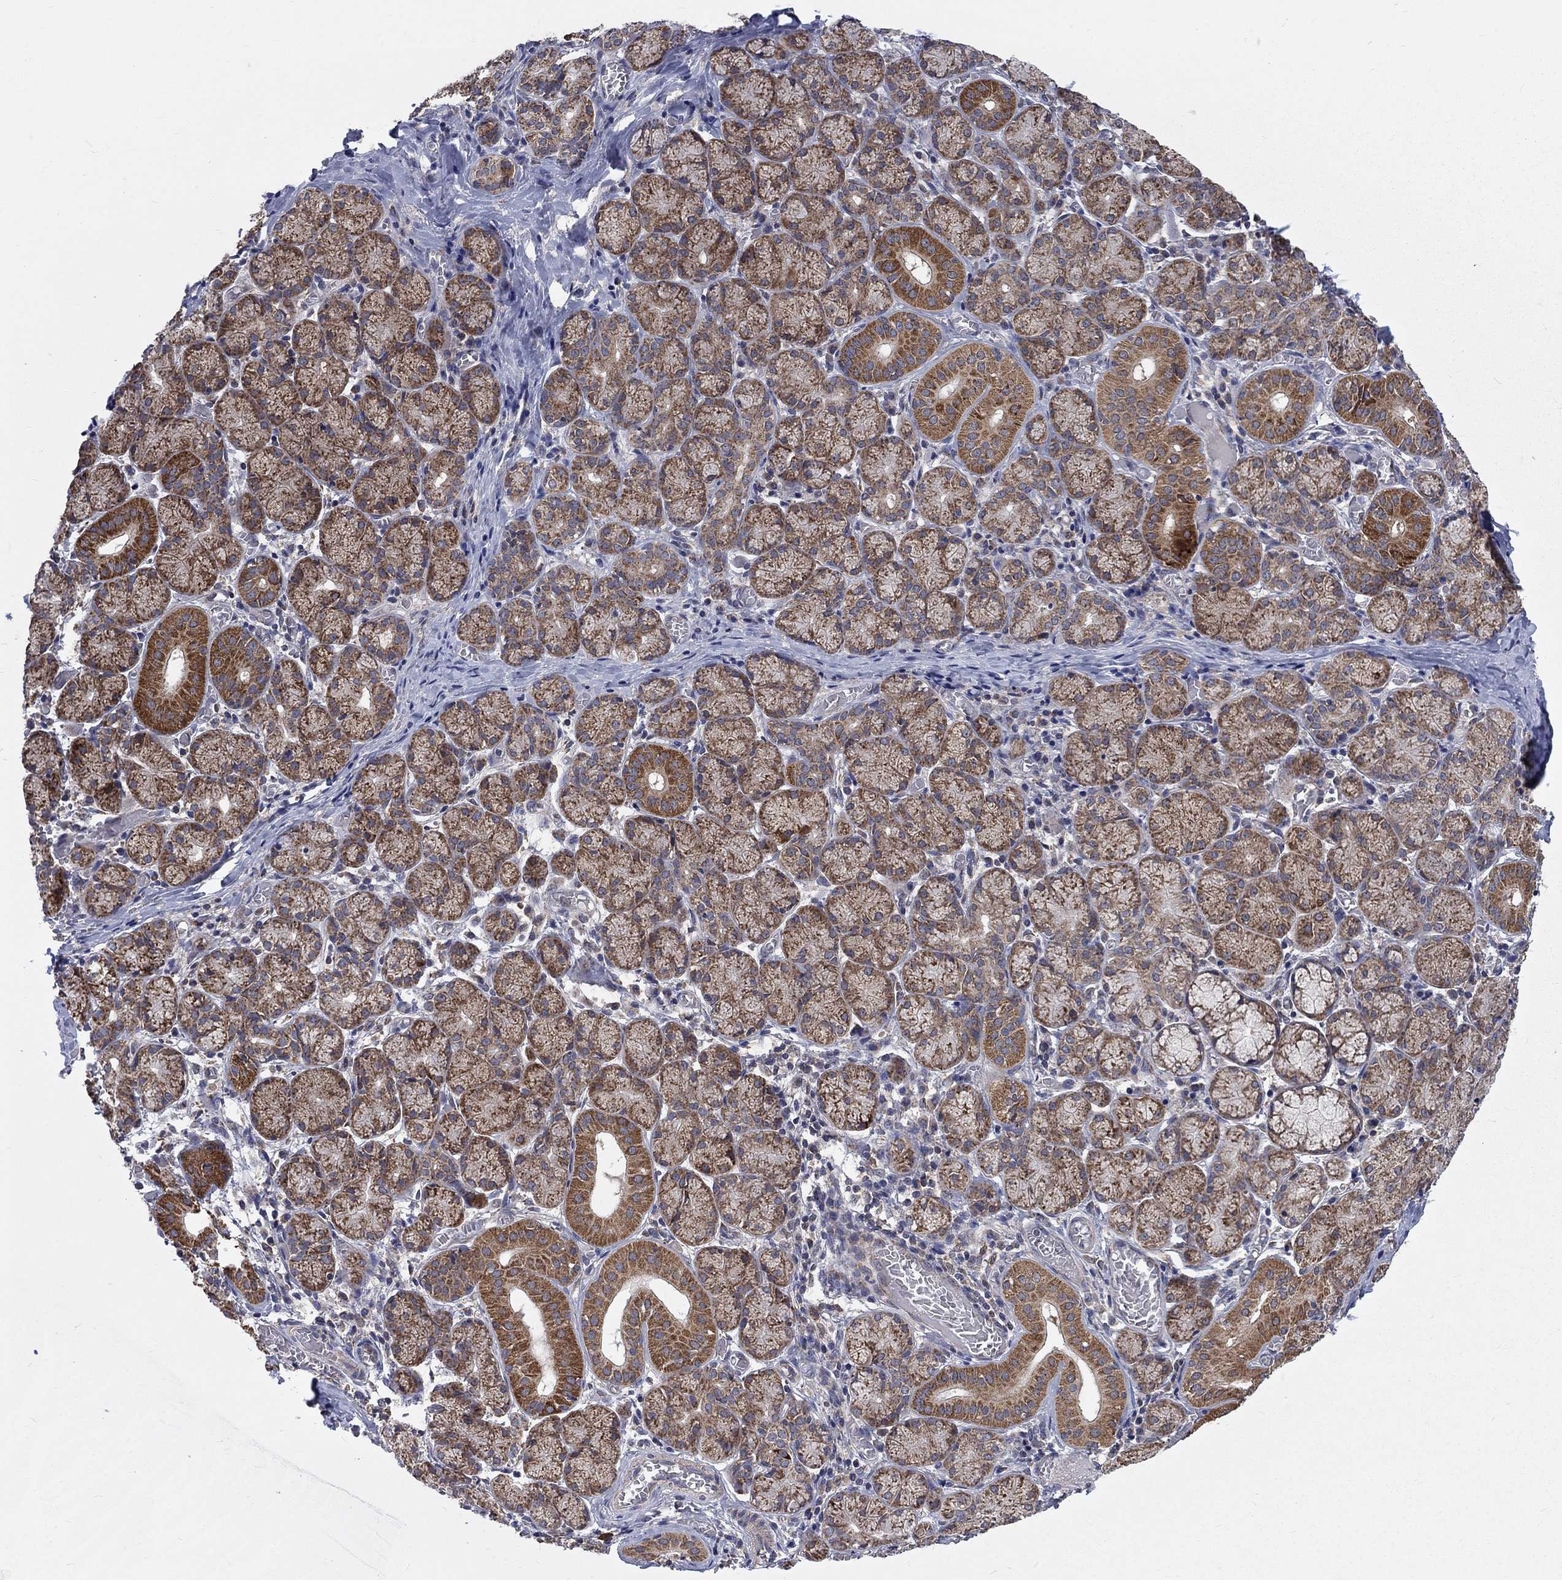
{"staining": {"intensity": "moderate", "quantity": "25%-75%", "location": "cytoplasmic/membranous"}, "tissue": "salivary gland", "cell_type": "Glandular cells", "image_type": "normal", "snomed": [{"axis": "morphology", "description": "Normal tissue, NOS"}, {"axis": "topography", "description": "Salivary gland"}, {"axis": "topography", "description": "Peripheral nerve tissue"}], "caption": "An image showing moderate cytoplasmic/membranous staining in about 25%-75% of glandular cells in unremarkable salivary gland, as visualized by brown immunohistochemical staining.", "gene": "NME7", "patient": {"sex": "female", "age": 24}}